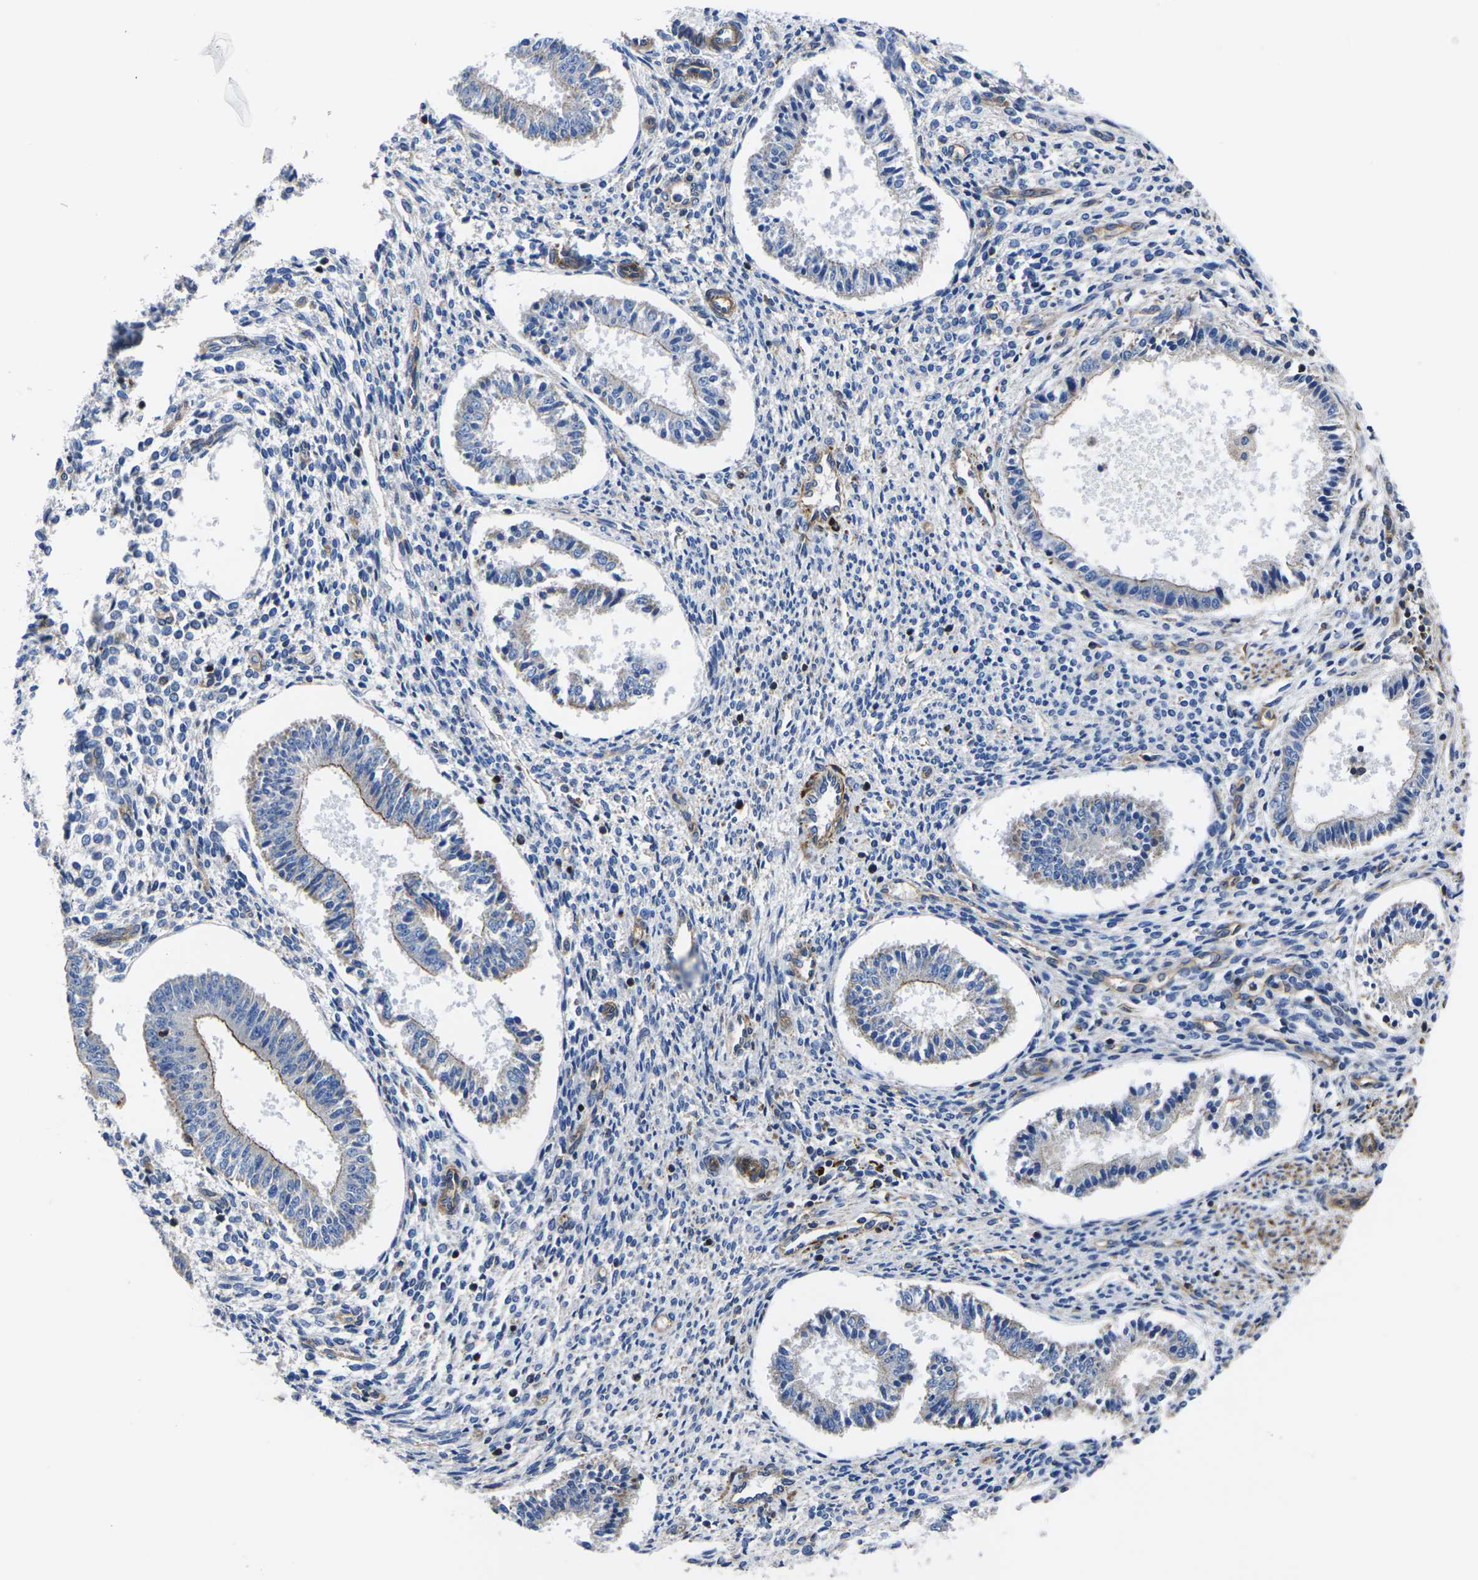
{"staining": {"intensity": "weak", "quantity": "<25%", "location": "cytoplasmic/membranous"}, "tissue": "endometrium", "cell_type": "Cells in endometrial stroma", "image_type": "normal", "snomed": [{"axis": "morphology", "description": "Normal tissue, NOS"}, {"axis": "topography", "description": "Endometrium"}], "caption": "DAB (3,3'-diaminobenzidine) immunohistochemical staining of benign human endometrium displays no significant staining in cells in endometrial stroma.", "gene": "GPR4", "patient": {"sex": "female", "age": 35}}